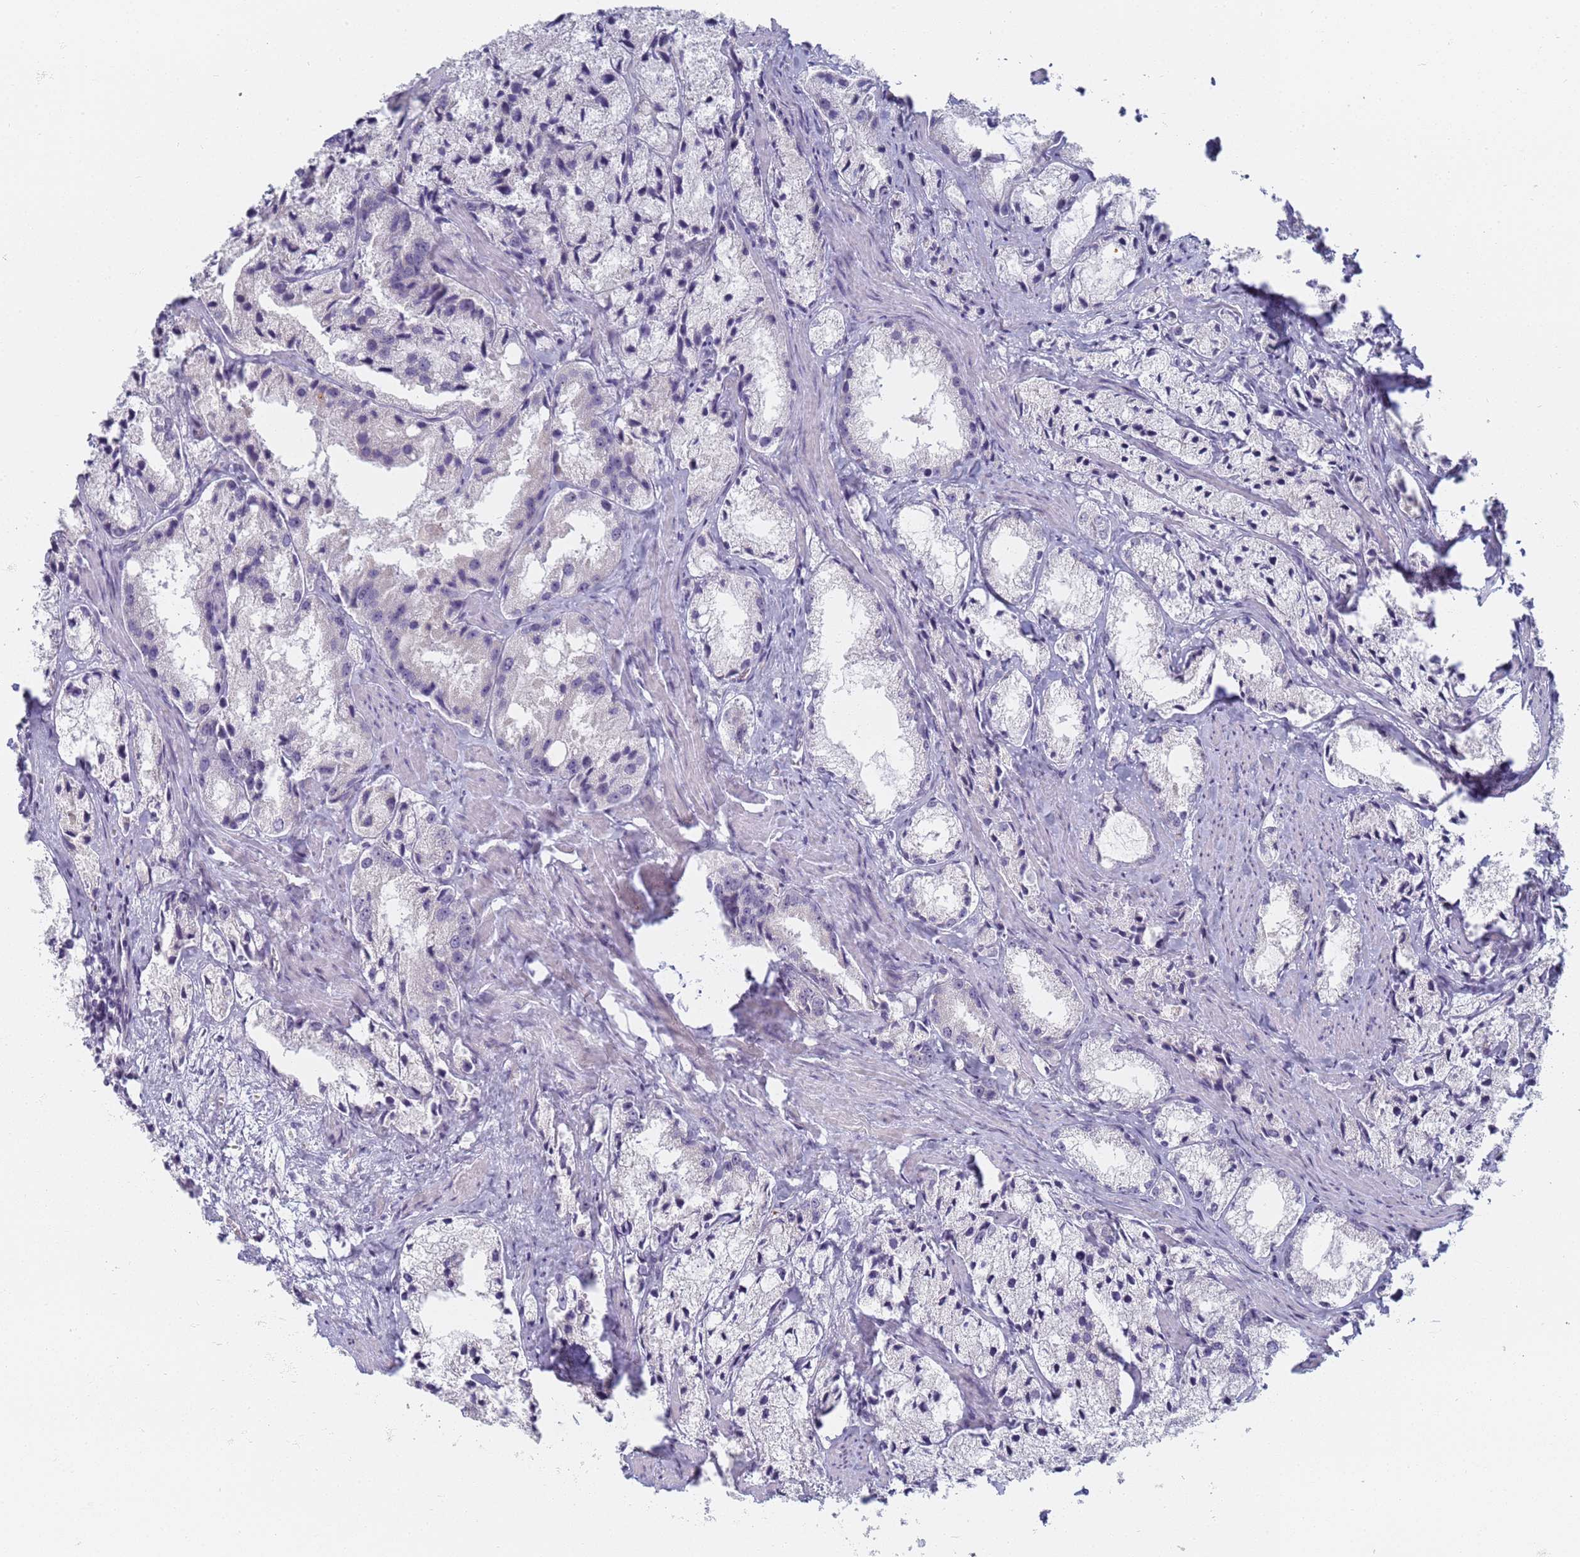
{"staining": {"intensity": "negative", "quantity": "none", "location": "none"}, "tissue": "prostate cancer", "cell_type": "Tumor cells", "image_type": "cancer", "snomed": [{"axis": "morphology", "description": "Adenocarcinoma, High grade"}, {"axis": "topography", "description": "Prostate"}], "caption": "This is a histopathology image of immunohistochemistry (IHC) staining of adenocarcinoma (high-grade) (prostate), which shows no staining in tumor cells. (DAB IHC visualized using brightfield microscopy, high magnification).", "gene": "SLC38A9", "patient": {"sex": "male", "age": 66}}